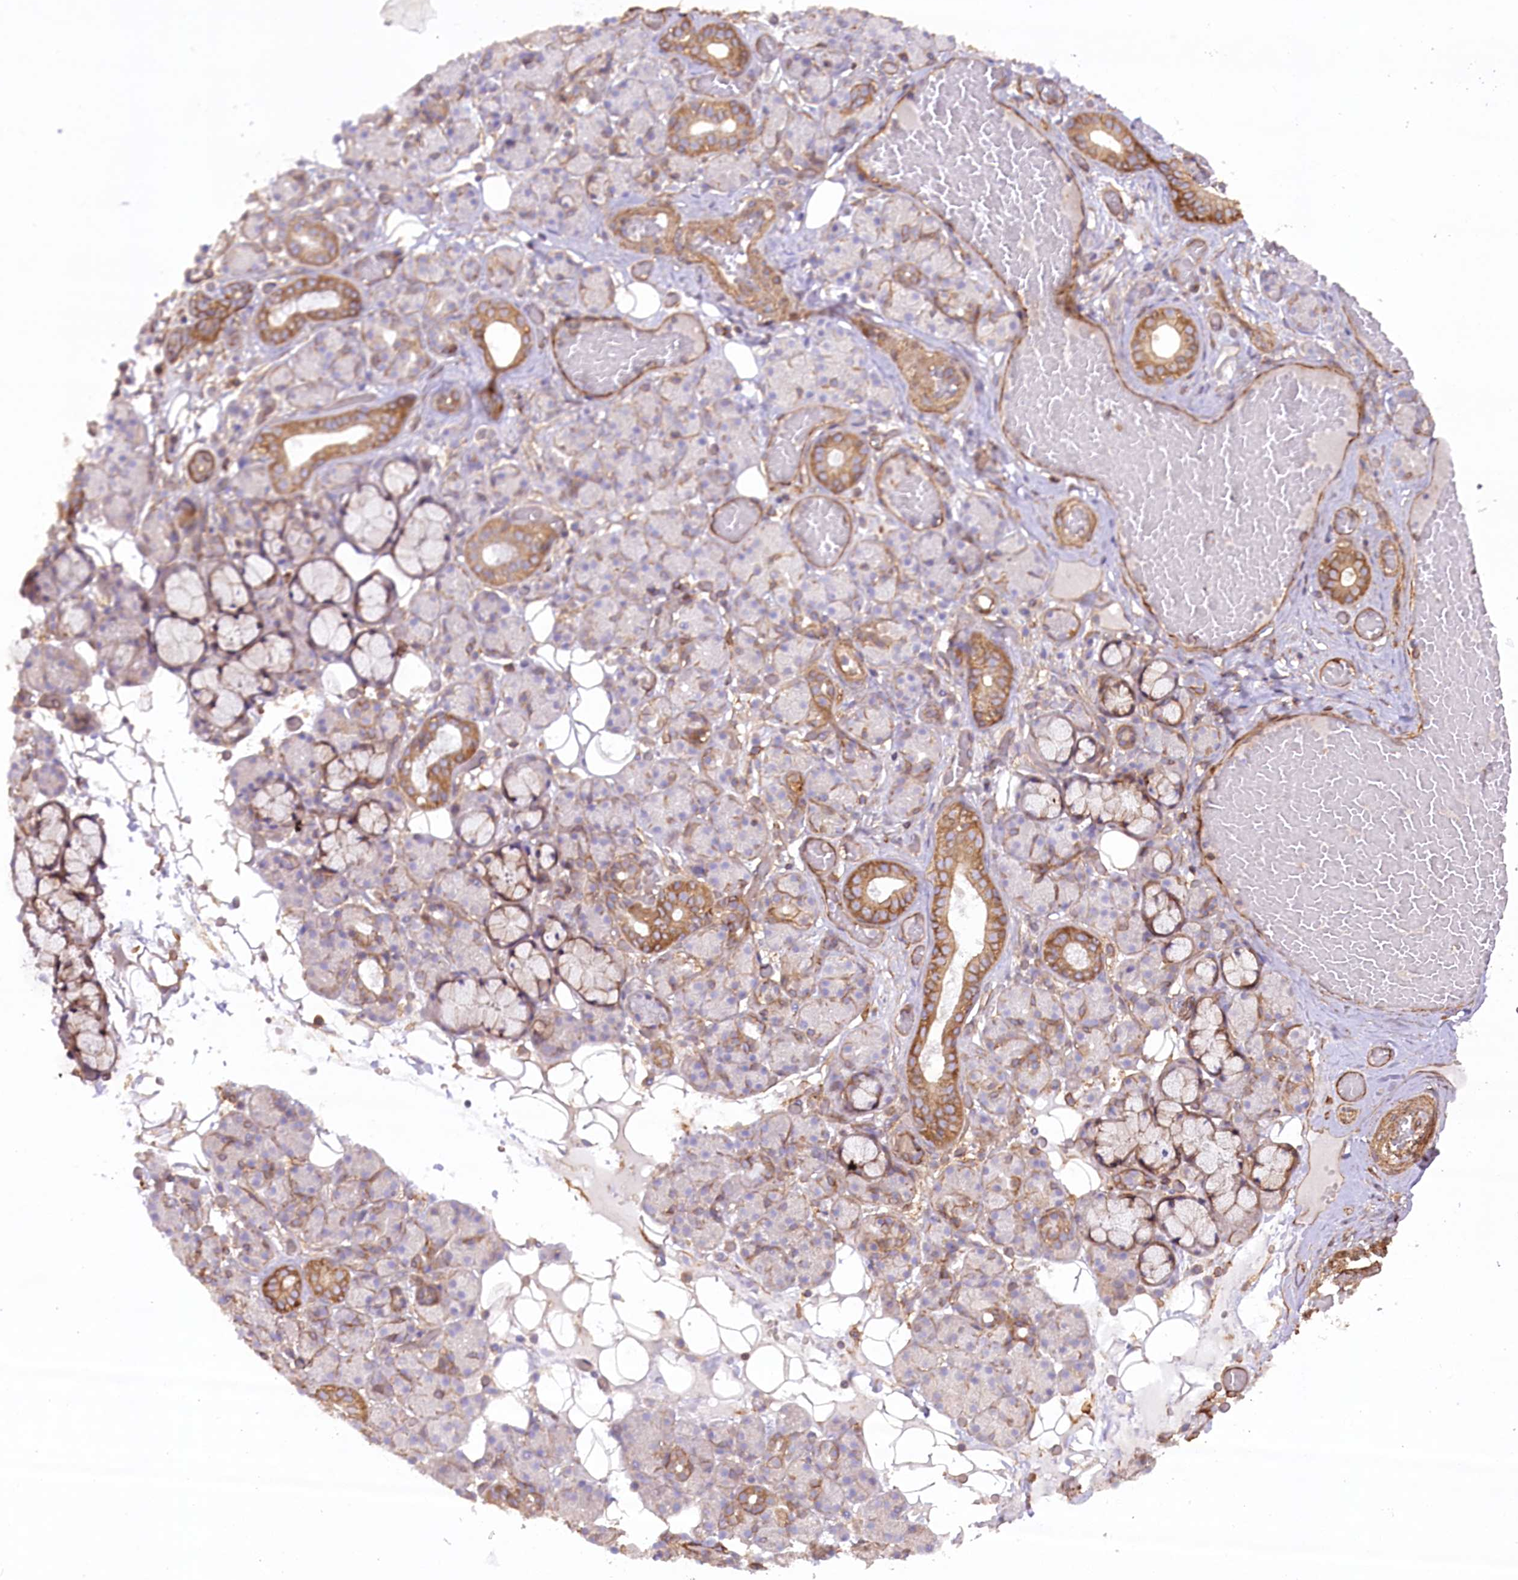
{"staining": {"intensity": "moderate", "quantity": "<25%", "location": "cytoplasmic/membranous"}, "tissue": "salivary gland", "cell_type": "Glandular cells", "image_type": "normal", "snomed": [{"axis": "morphology", "description": "Normal tissue, NOS"}, {"axis": "topography", "description": "Salivary gland"}], "caption": "Immunohistochemistry (IHC) histopathology image of benign human salivary gland stained for a protein (brown), which demonstrates low levels of moderate cytoplasmic/membranous expression in about <25% of glandular cells.", "gene": "SYNPO2", "patient": {"sex": "male", "age": 63}}